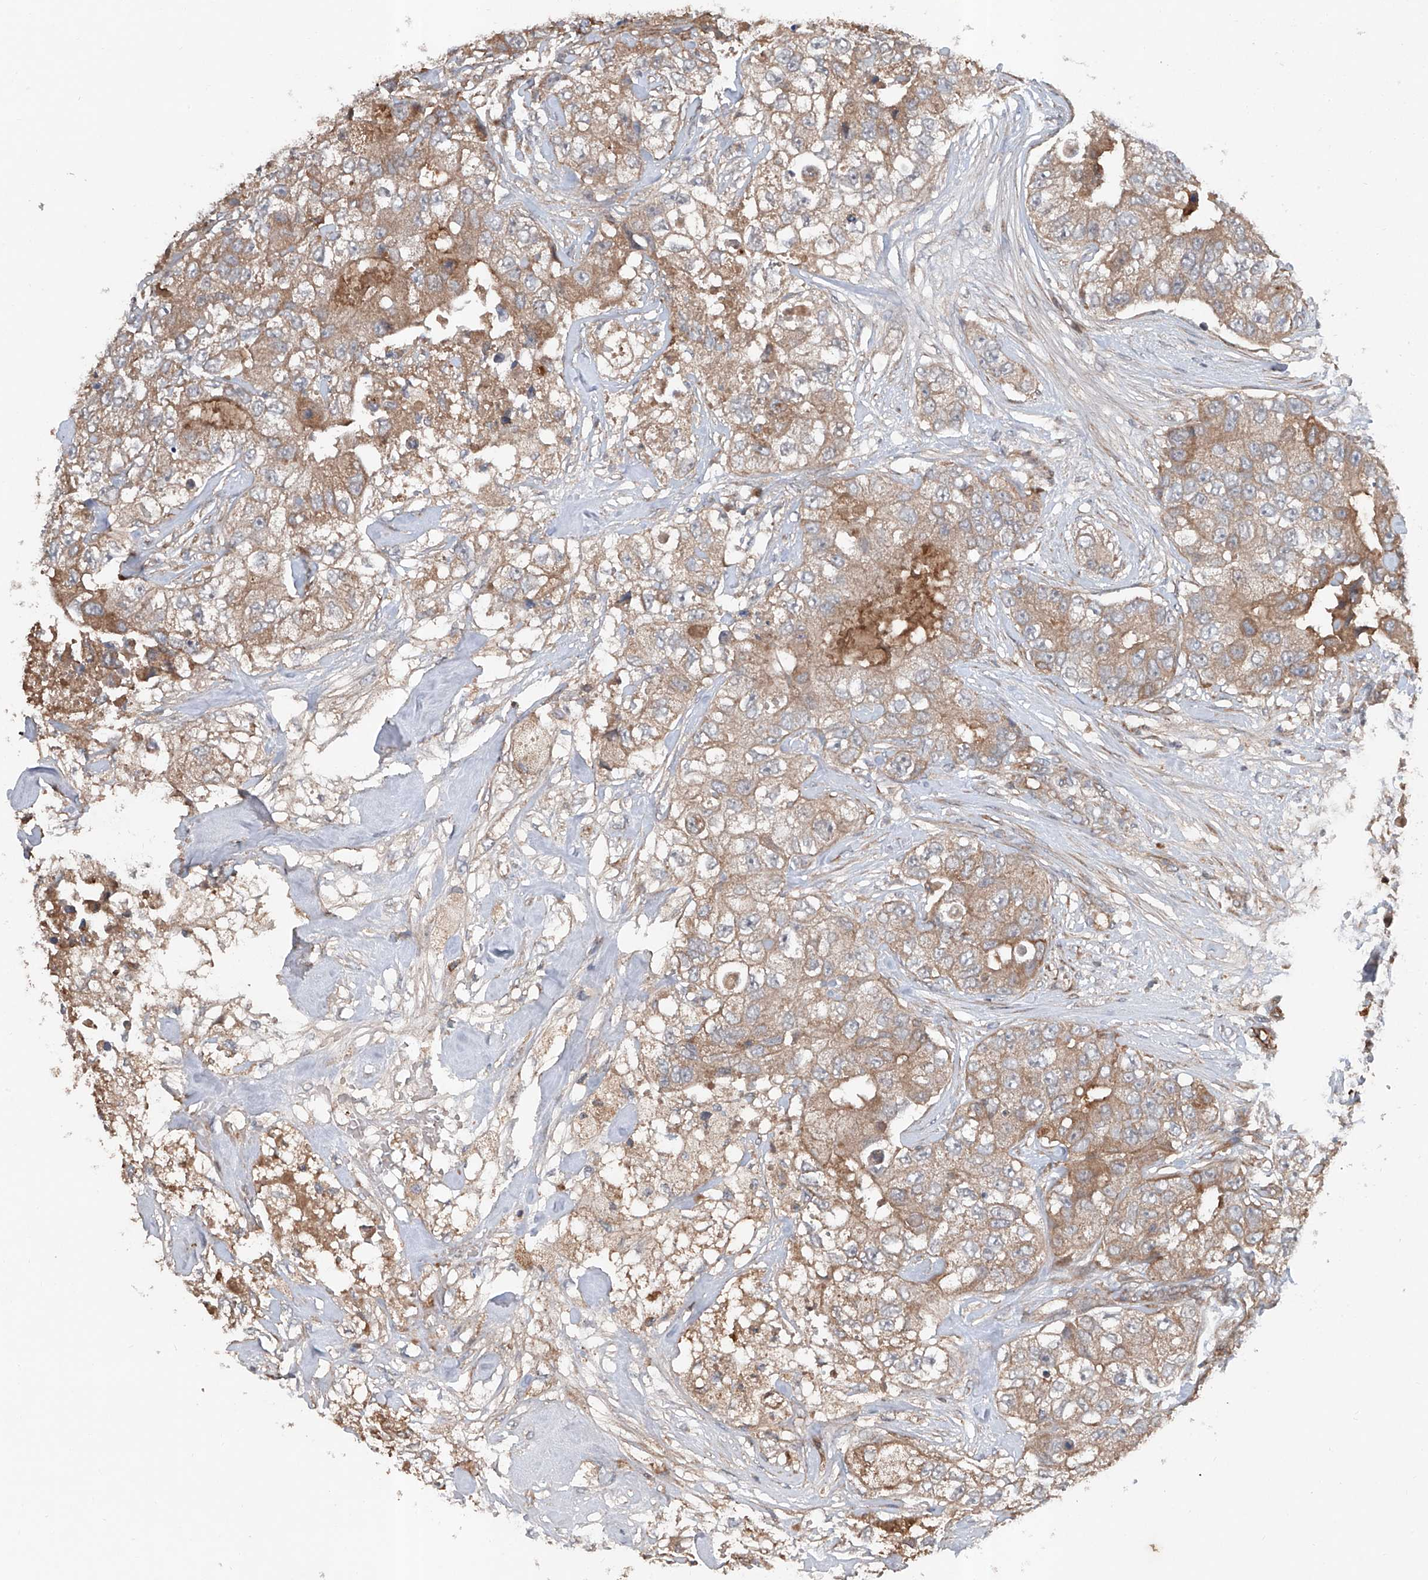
{"staining": {"intensity": "moderate", "quantity": "25%-75%", "location": "cytoplasmic/membranous"}, "tissue": "breast cancer", "cell_type": "Tumor cells", "image_type": "cancer", "snomed": [{"axis": "morphology", "description": "Duct carcinoma"}, {"axis": "topography", "description": "Breast"}], "caption": "Immunohistochemical staining of human breast cancer shows medium levels of moderate cytoplasmic/membranous protein expression in approximately 25%-75% of tumor cells.", "gene": "ADAM23", "patient": {"sex": "female", "age": 62}}